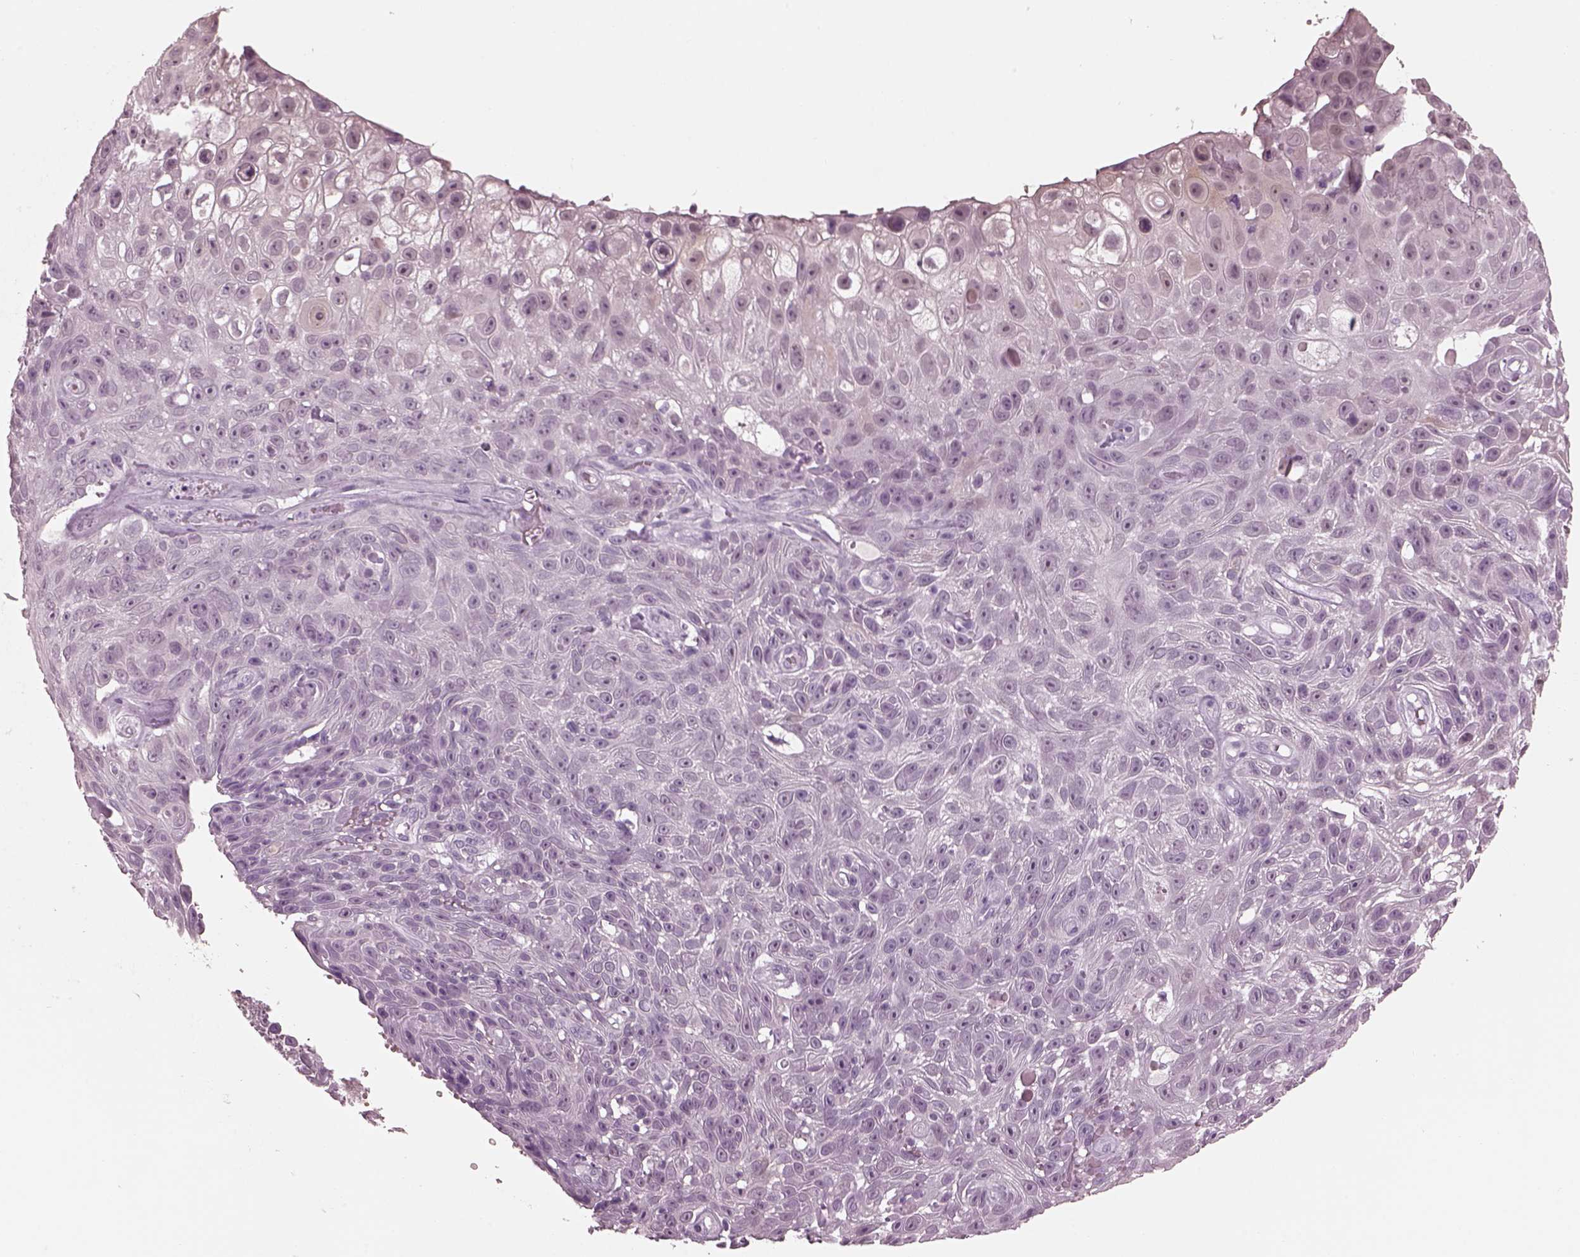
{"staining": {"intensity": "negative", "quantity": "none", "location": "none"}, "tissue": "skin cancer", "cell_type": "Tumor cells", "image_type": "cancer", "snomed": [{"axis": "morphology", "description": "Squamous cell carcinoma, NOS"}, {"axis": "topography", "description": "Skin"}], "caption": "This is a histopathology image of immunohistochemistry (IHC) staining of skin cancer, which shows no expression in tumor cells. The staining was performed using DAB (3,3'-diaminobenzidine) to visualize the protein expression in brown, while the nuclei were stained in blue with hematoxylin (Magnification: 20x).", "gene": "C2orf81", "patient": {"sex": "male", "age": 82}}